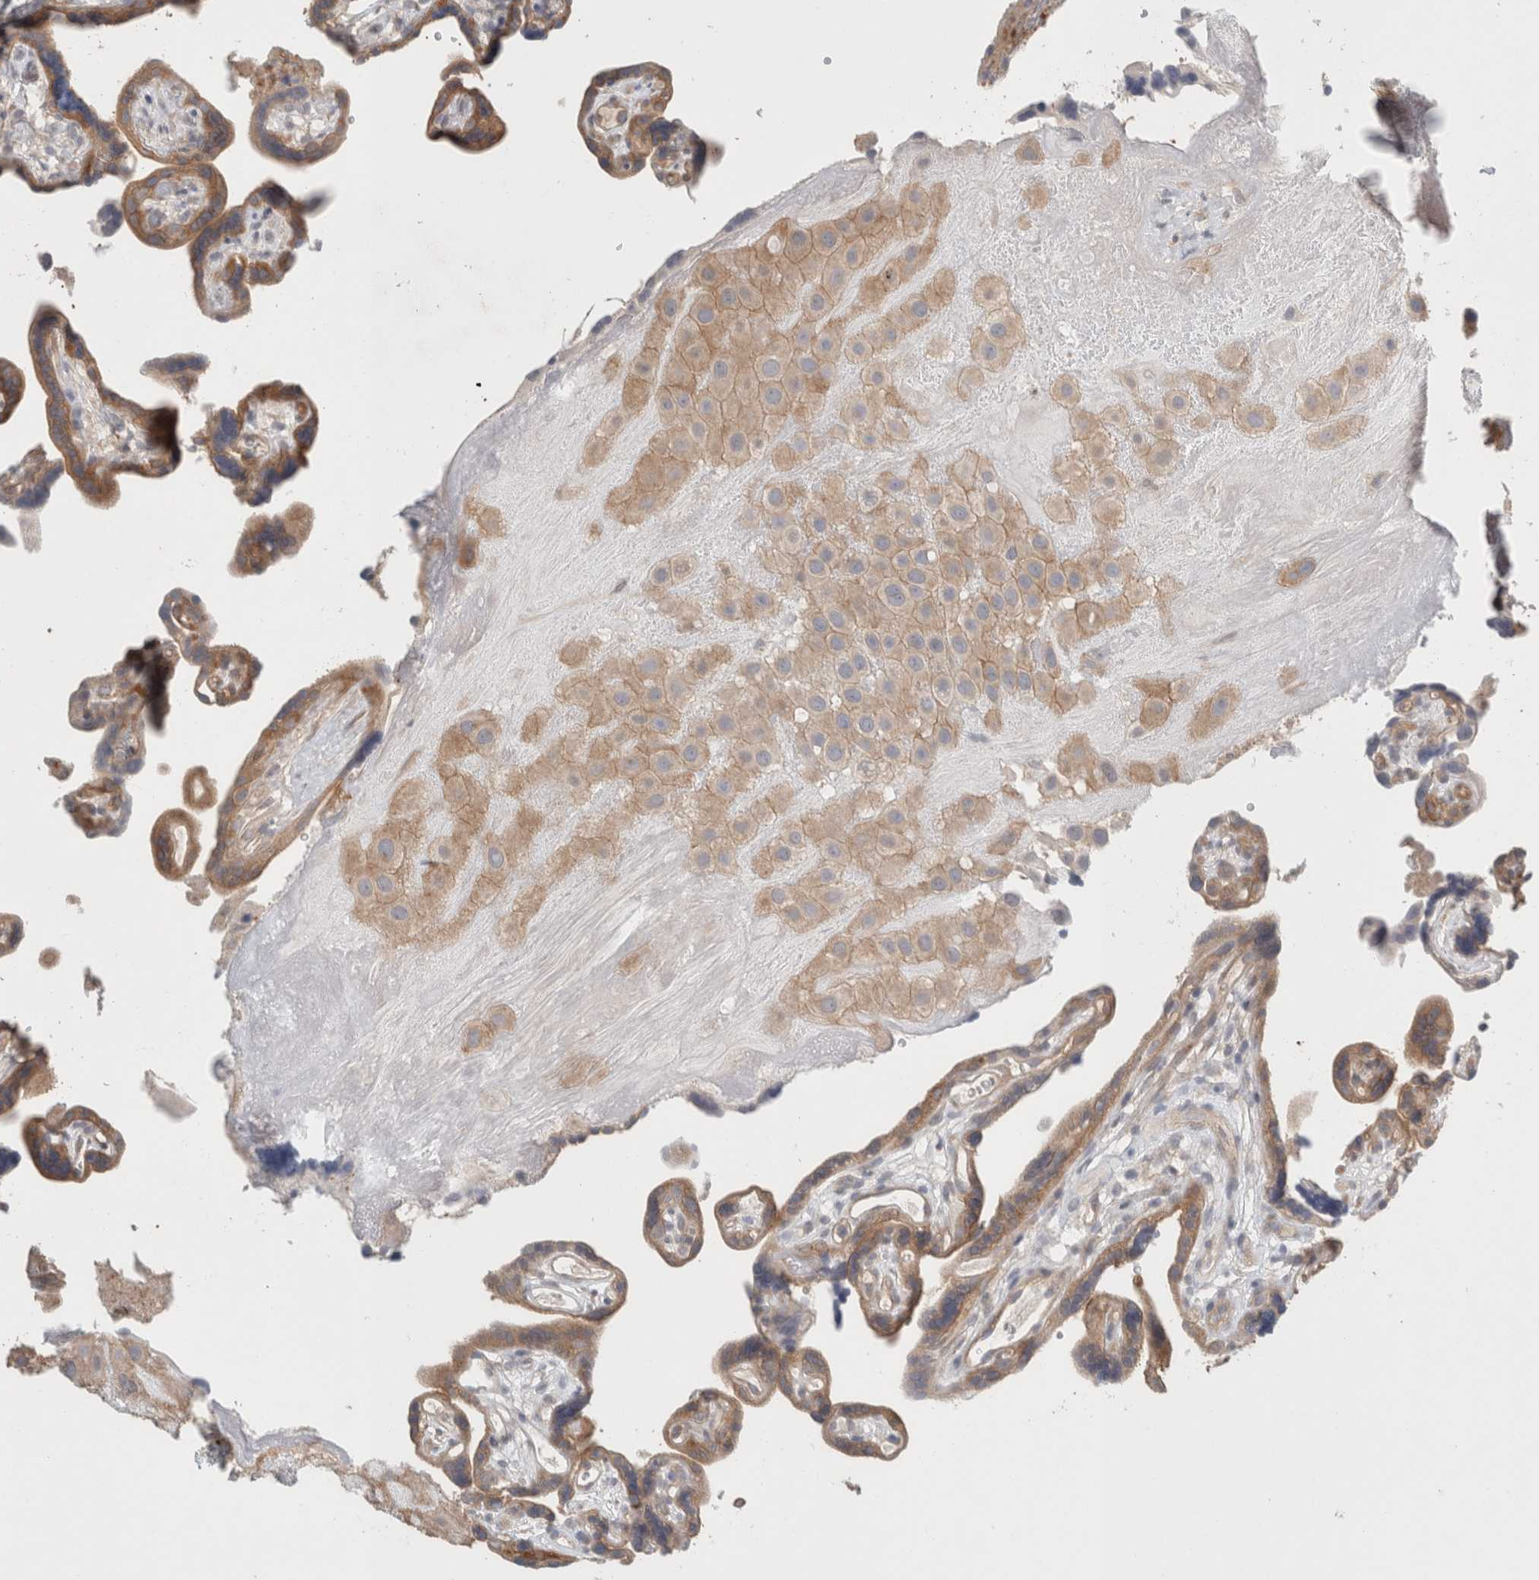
{"staining": {"intensity": "moderate", "quantity": ">75%", "location": "cytoplasmic/membranous"}, "tissue": "placenta", "cell_type": "Decidual cells", "image_type": "normal", "snomed": [{"axis": "morphology", "description": "Normal tissue, NOS"}, {"axis": "topography", "description": "Placenta"}], "caption": "A brown stain labels moderate cytoplasmic/membranous positivity of a protein in decidual cells of benign human placenta.", "gene": "RASAL2", "patient": {"sex": "female", "age": 30}}